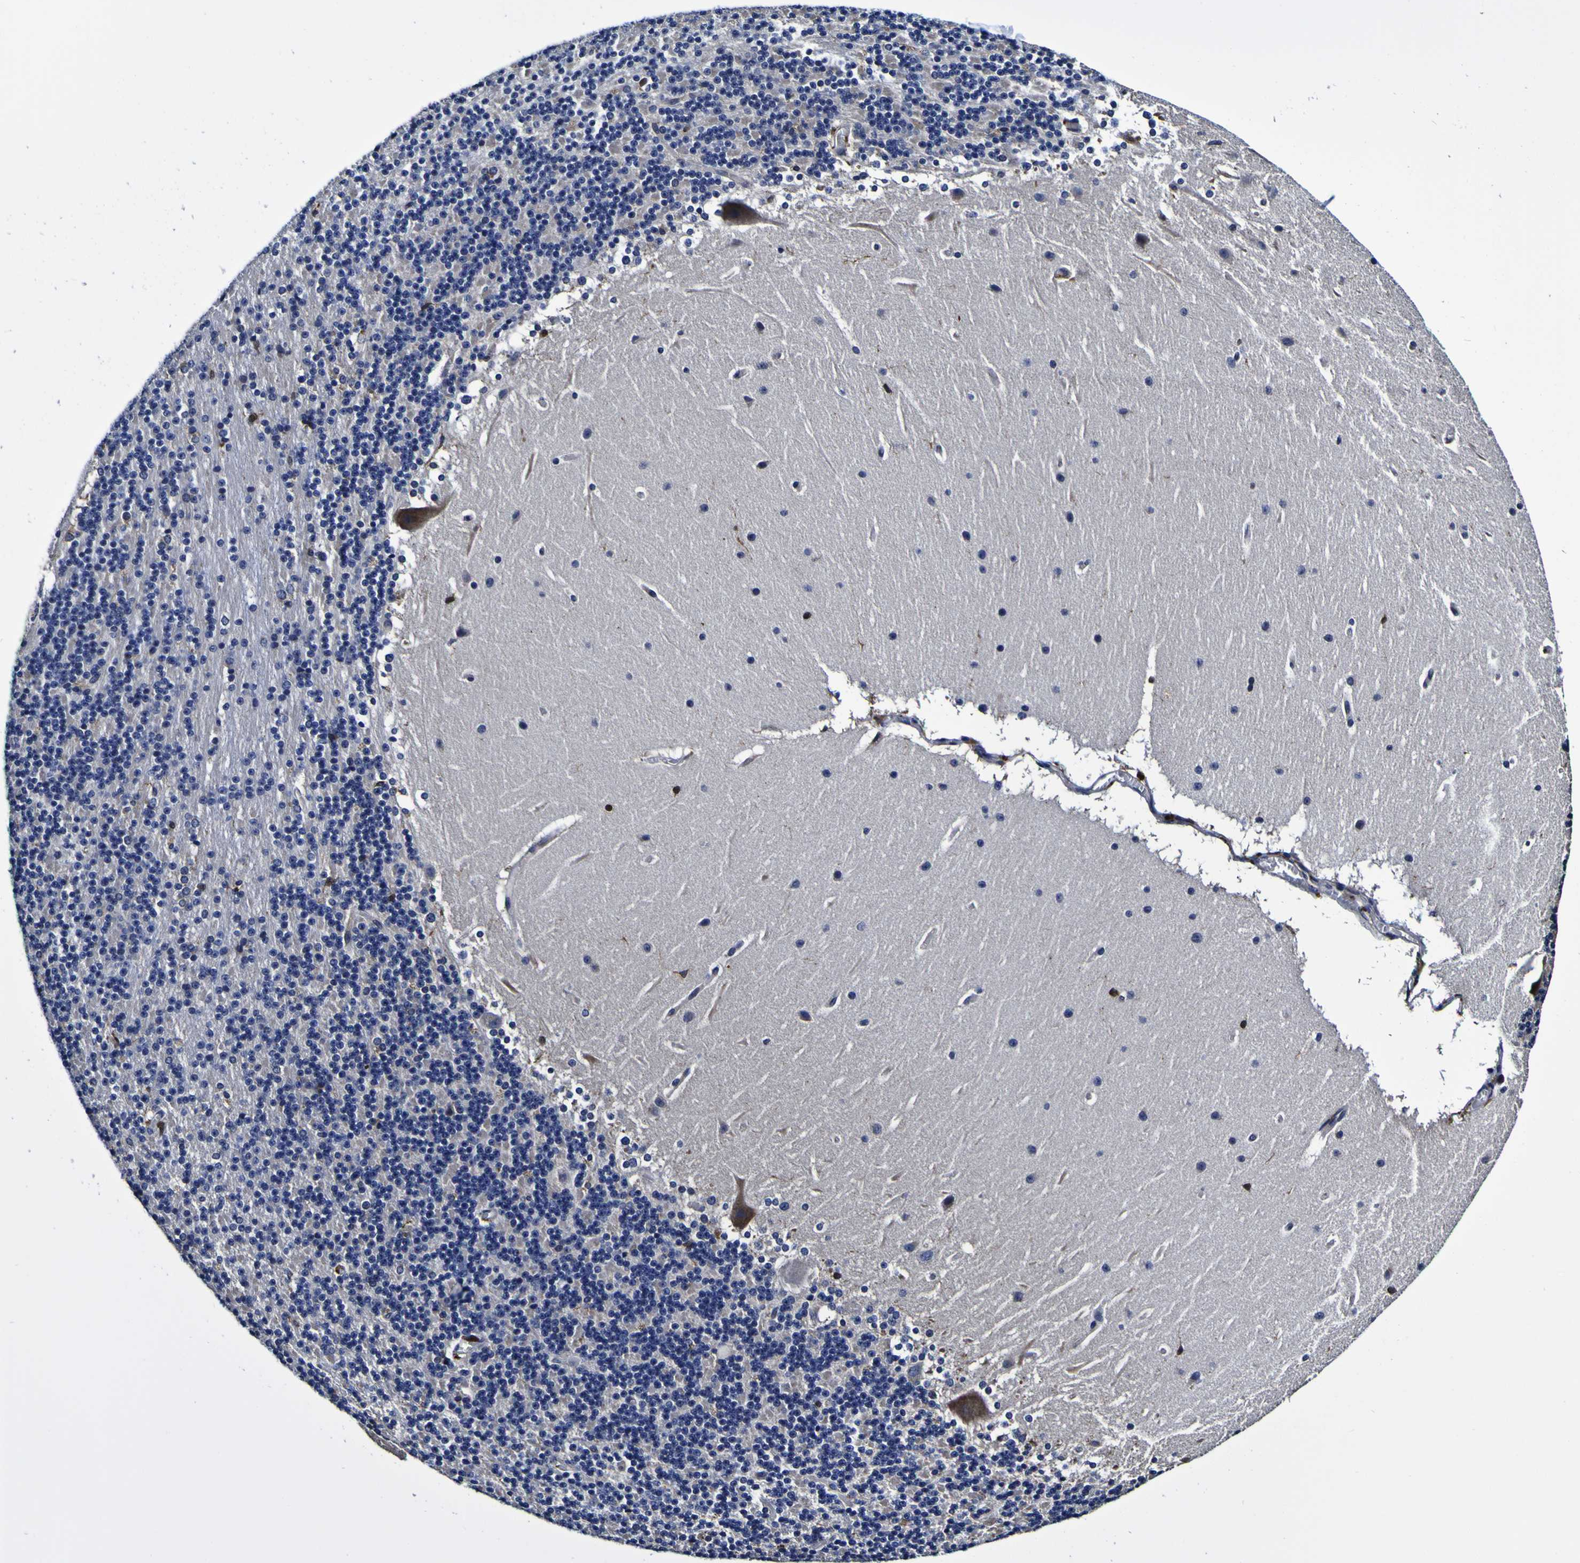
{"staining": {"intensity": "negative", "quantity": "none", "location": "none"}, "tissue": "cerebellum", "cell_type": "Cells in granular layer", "image_type": "normal", "snomed": [{"axis": "morphology", "description": "Normal tissue, NOS"}, {"axis": "topography", "description": "Cerebellum"}], "caption": "This is a micrograph of IHC staining of benign cerebellum, which shows no staining in cells in granular layer.", "gene": "GPX1", "patient": {"sex": "female", "age": 19}}